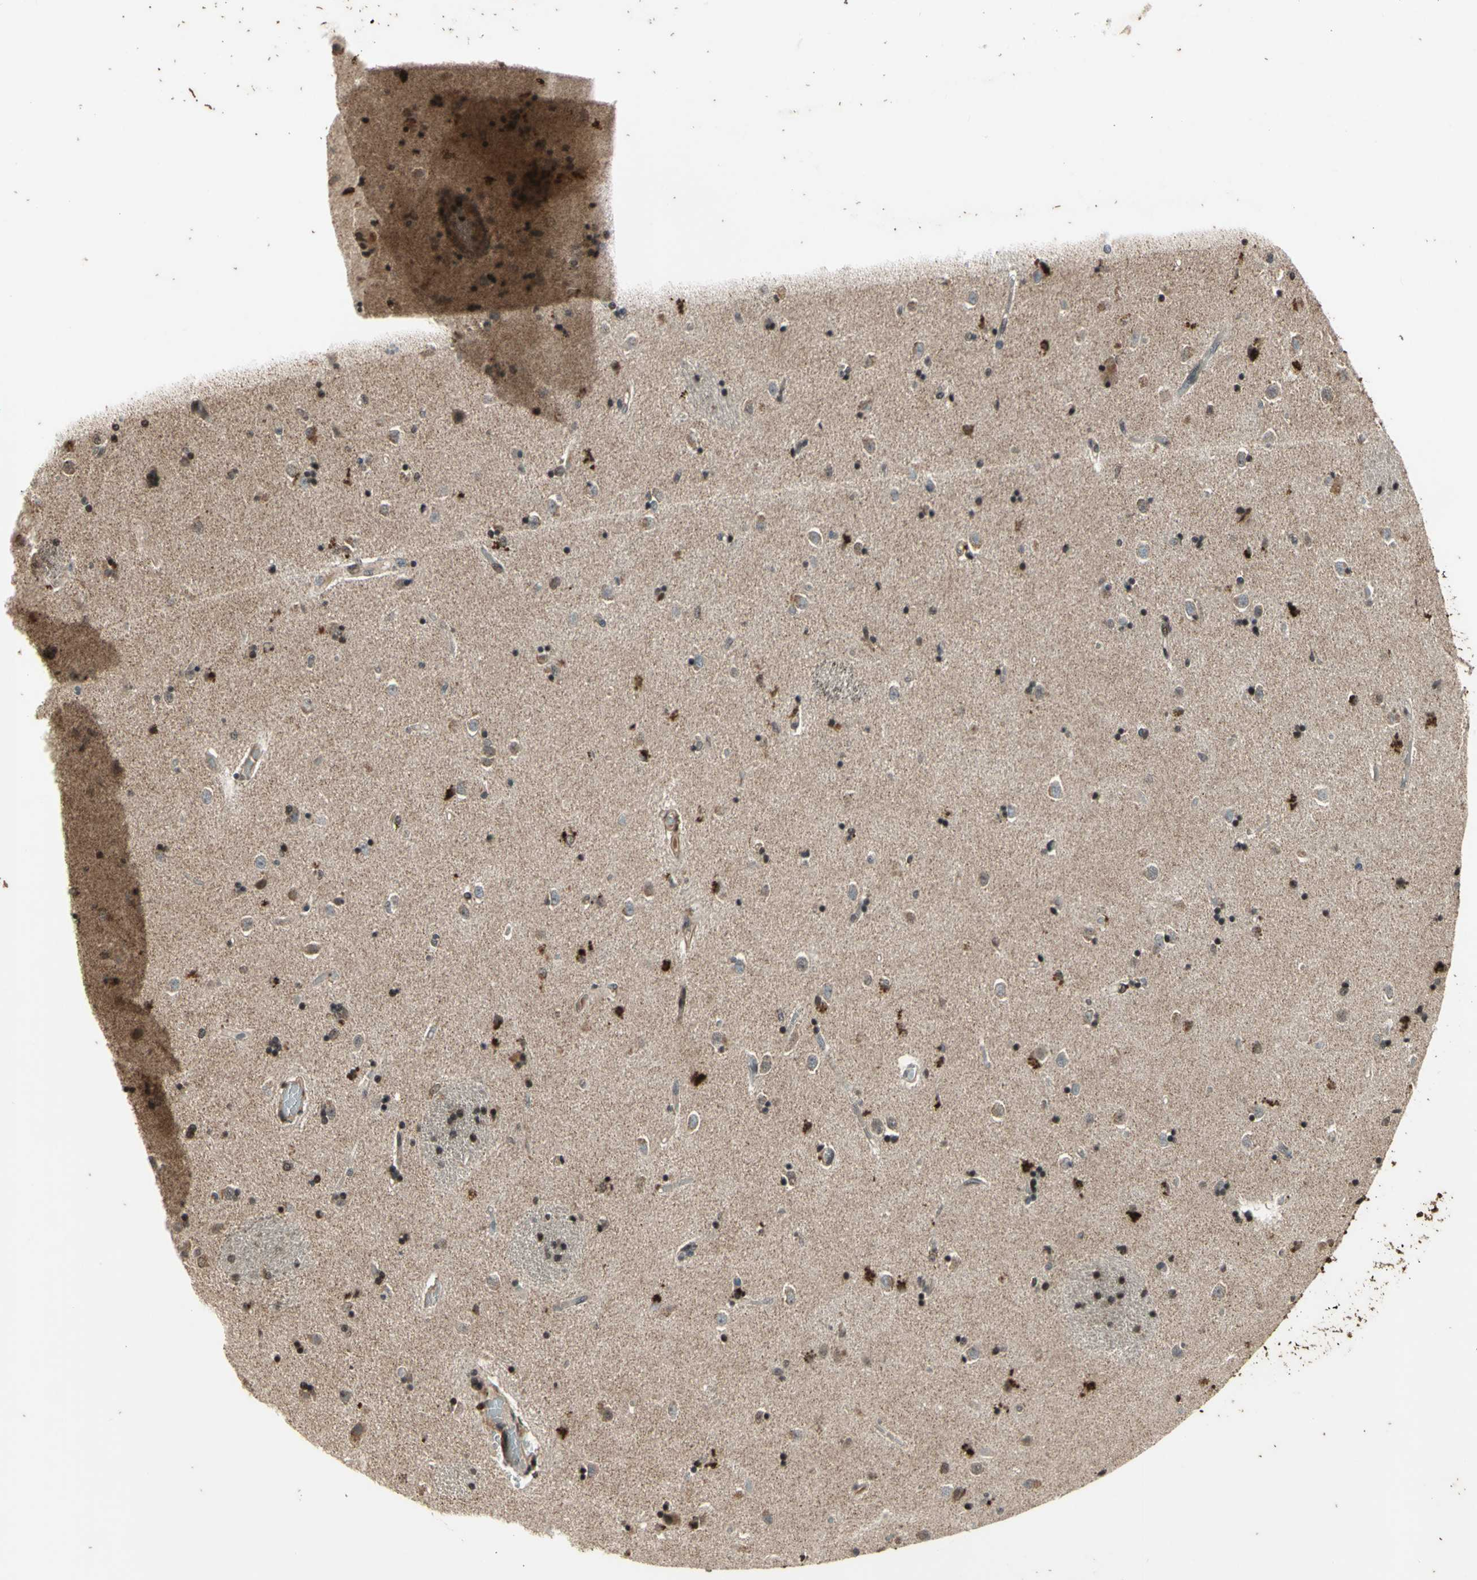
{"staining": {"intensity": "moderate", "quantity": "25%-75%", "location": "cytoplasmic/membranous,nuclear"}, "tissue": "caudate", "cell_type": "Glial cells", "image_type": "normal", "snomed": [{"axis": "morphology", "description": "Normal tissue, NOS"}, {"axis": "topography", "description": "Lateral ventricle wall"}], "caption": "Caudate stained with immunohistochemistry (IHC) displays moderate cytoplasmic/membranous,nuclear staining in approximately 25%-75% of glial cells. (Brightfield microscopy of DAB IHC at high magnification).", "gene": "EFNB2", "patient": {"sex": "female", "age": 54}}